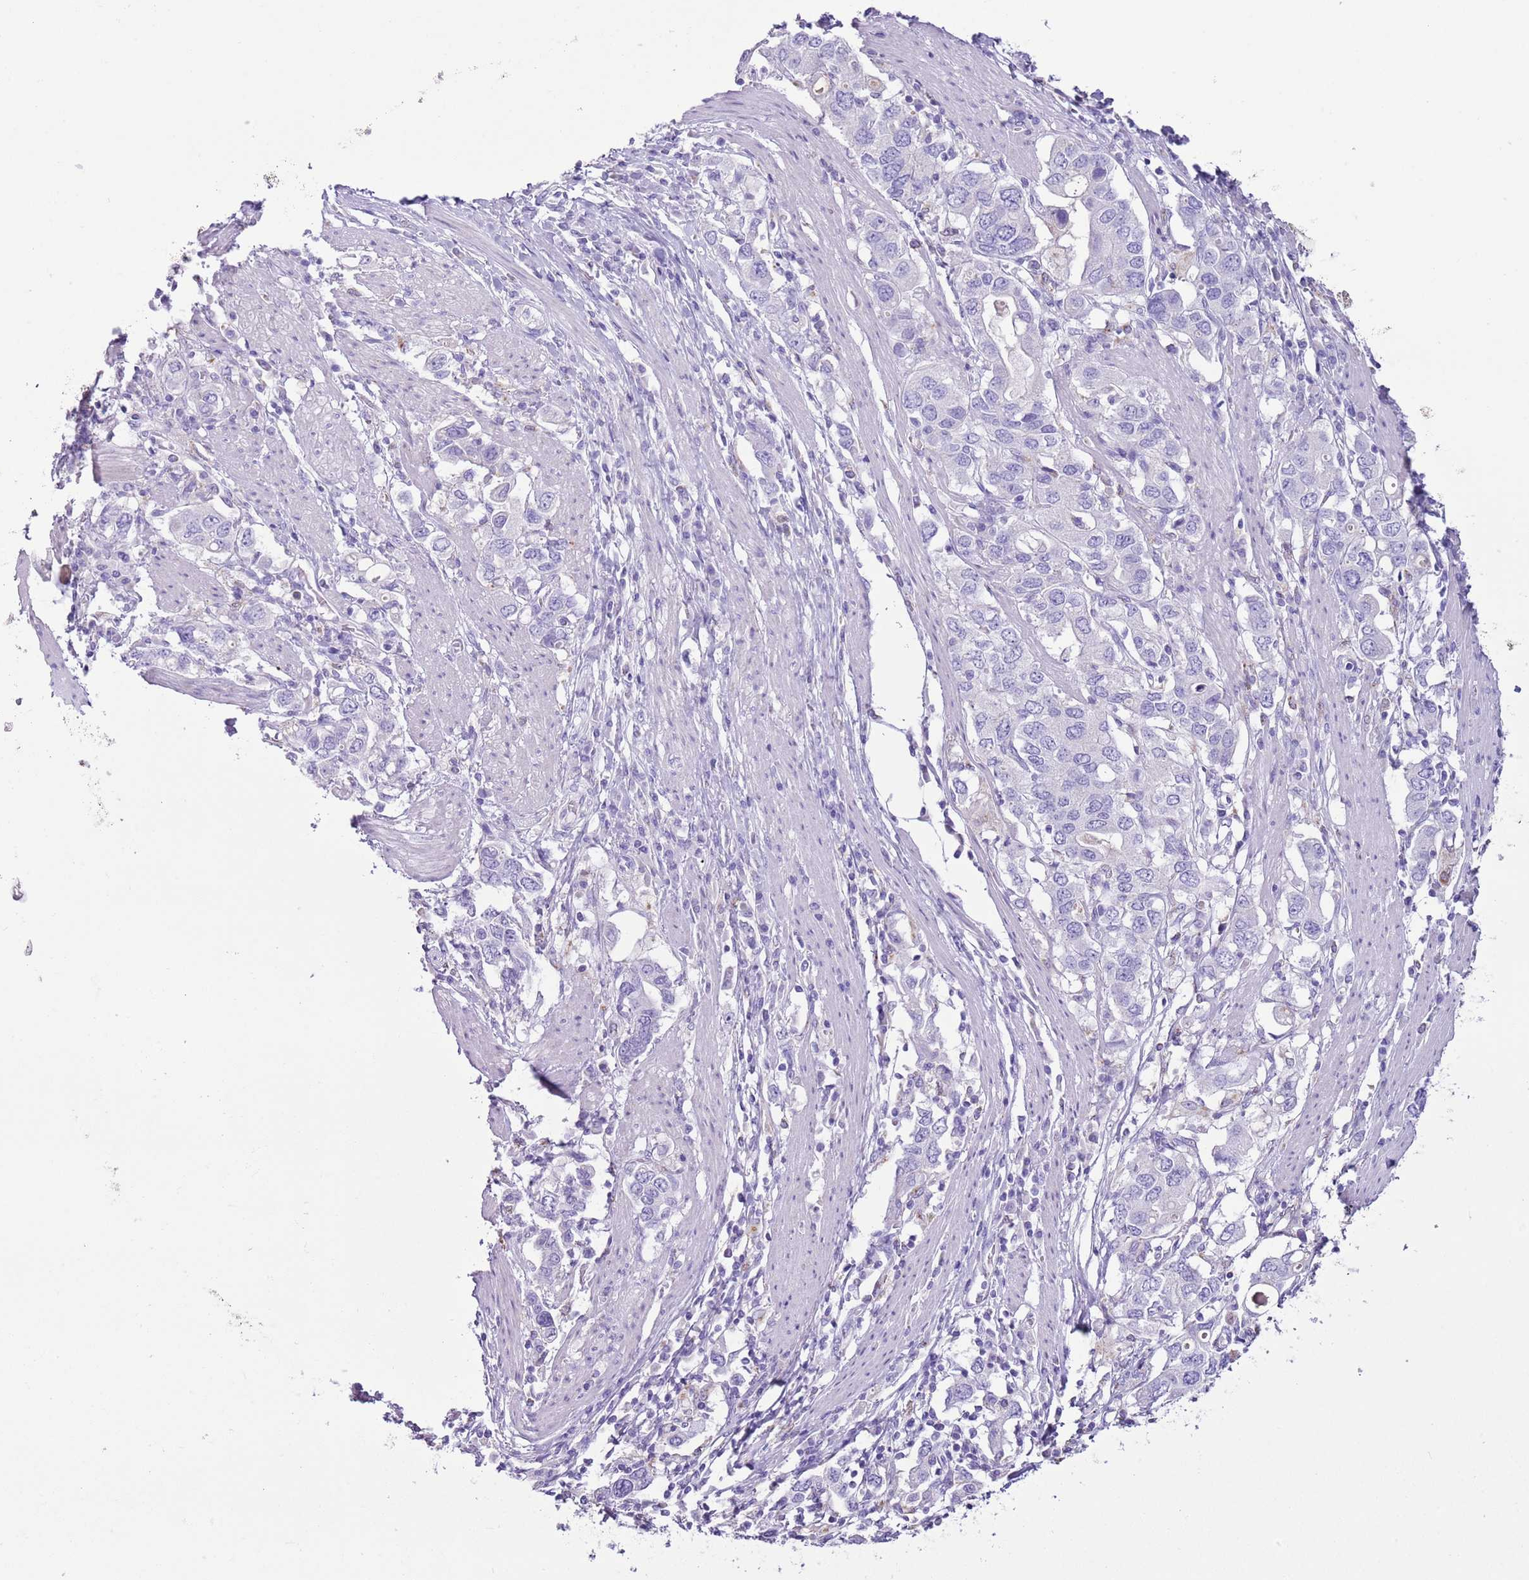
{"staining": {"intensity": "negative", "quantity": "none", "location": "none"}, "tissue": "stomach cancer", "cell_type": "Tumor cells", "image_type": "cancer", "snomed": [{"axis": "morphology", "description": "Adenocarcinoma, NOS"}, {"axis": "topography", "description": "Stomach, upper"}, {"axis": "topography", "description": "Stomach"}], "caption": "A high-resolution micrograph shows immunohistochemistry staining of stomach cancer, which displays no significant positivity in tumor cells.", "gene": "ZNF697", "patient": {"sex": "male", "age": 62}}